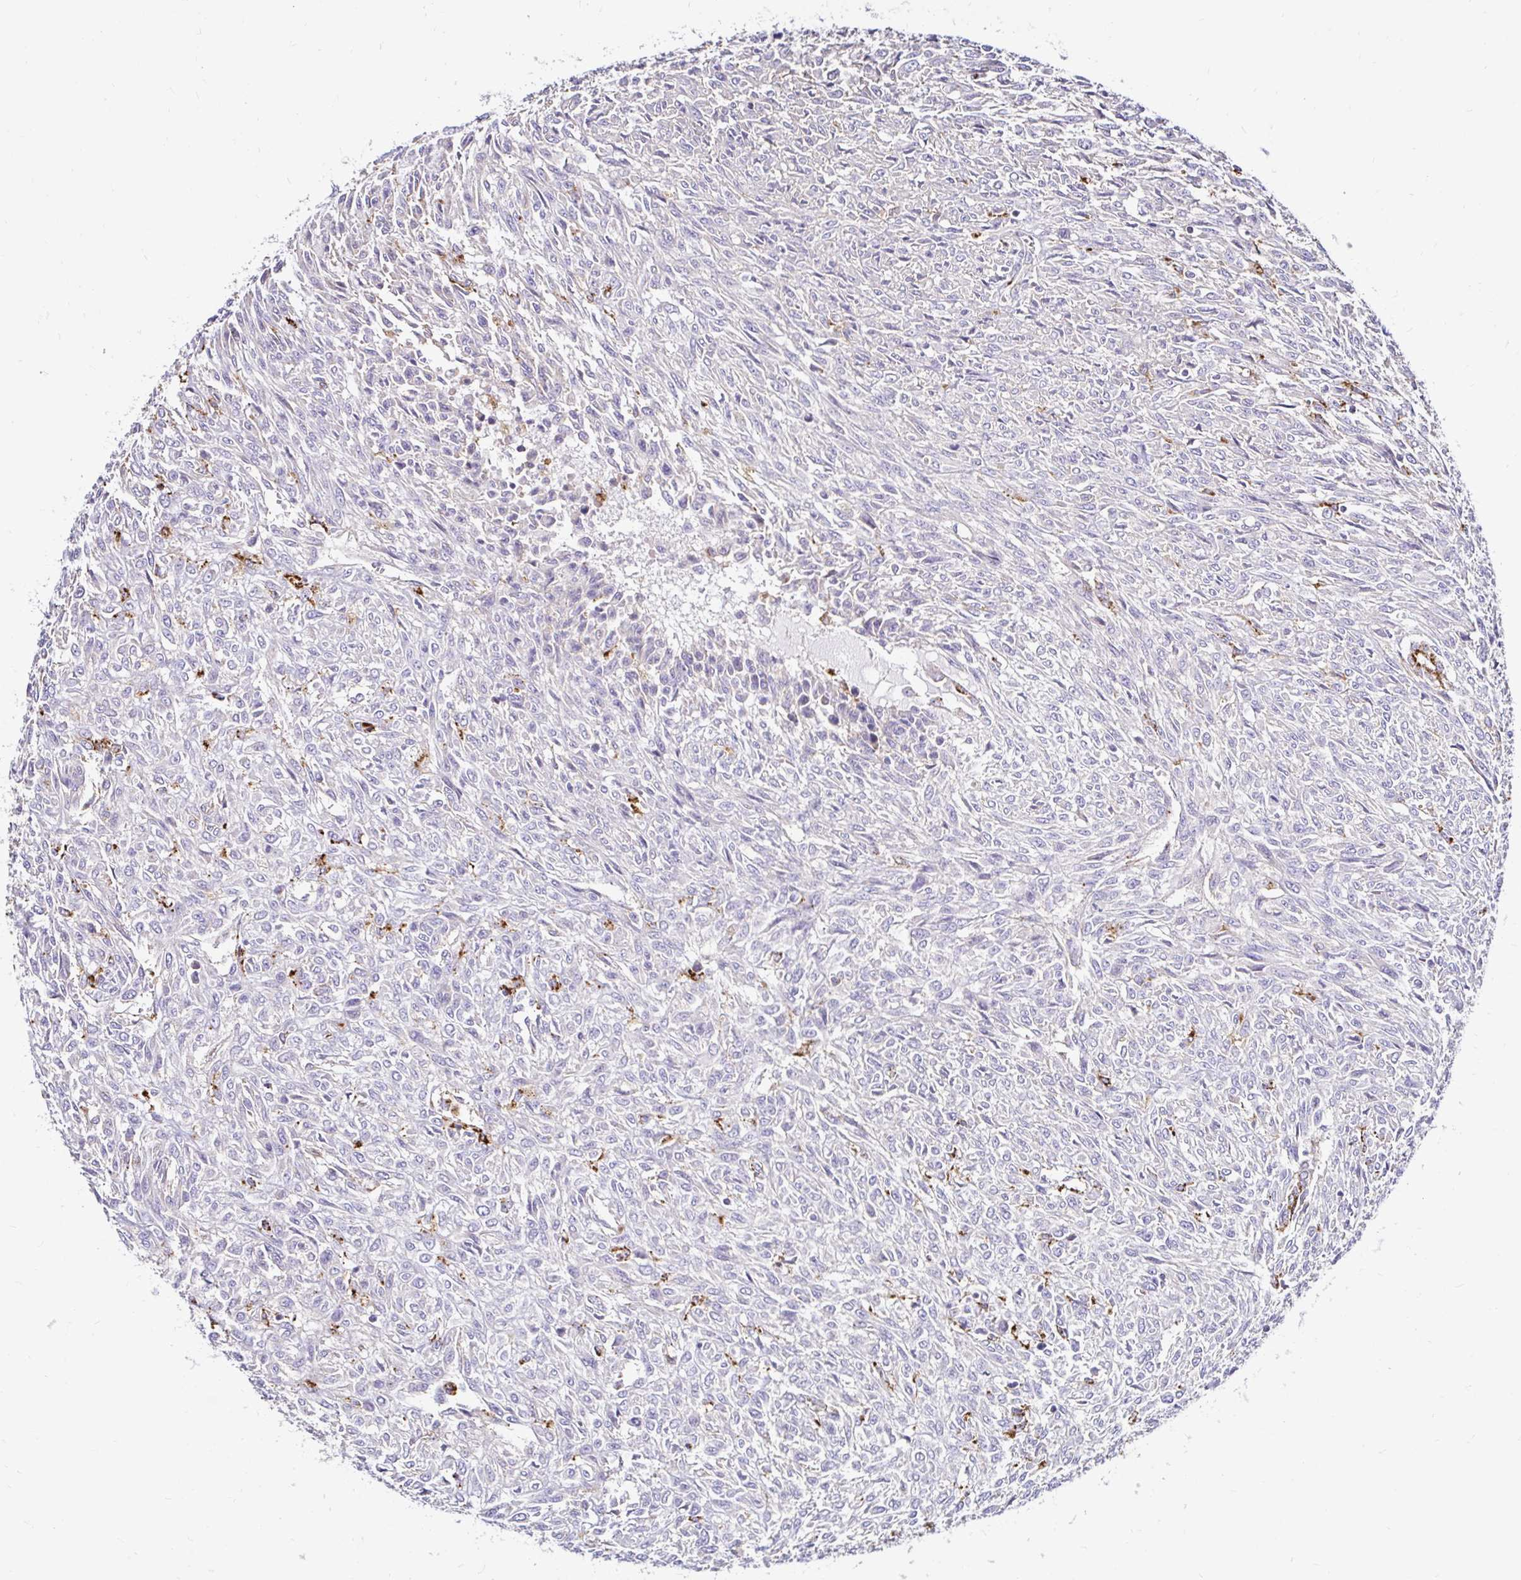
{"staining": {"intensity": "negative", "quantity": "none", "location": "none"}, "tissue": "renal cancer", "cell_type": "Tumor cells", "image_type": "cancer", "snomed": [{"axis": "morphology", "description": "Adenocarcinoma, NOS"}, {"axis": "topography", "description": "Kidney"}], "caption": "Immunohistochemistry photomicrograph of human renal adenocarcinoma stained for a protein (brown), which displays no positivity in tumor cells.", "gene": "FUCA1", "patient": {"sex": "male", "age": 58}}